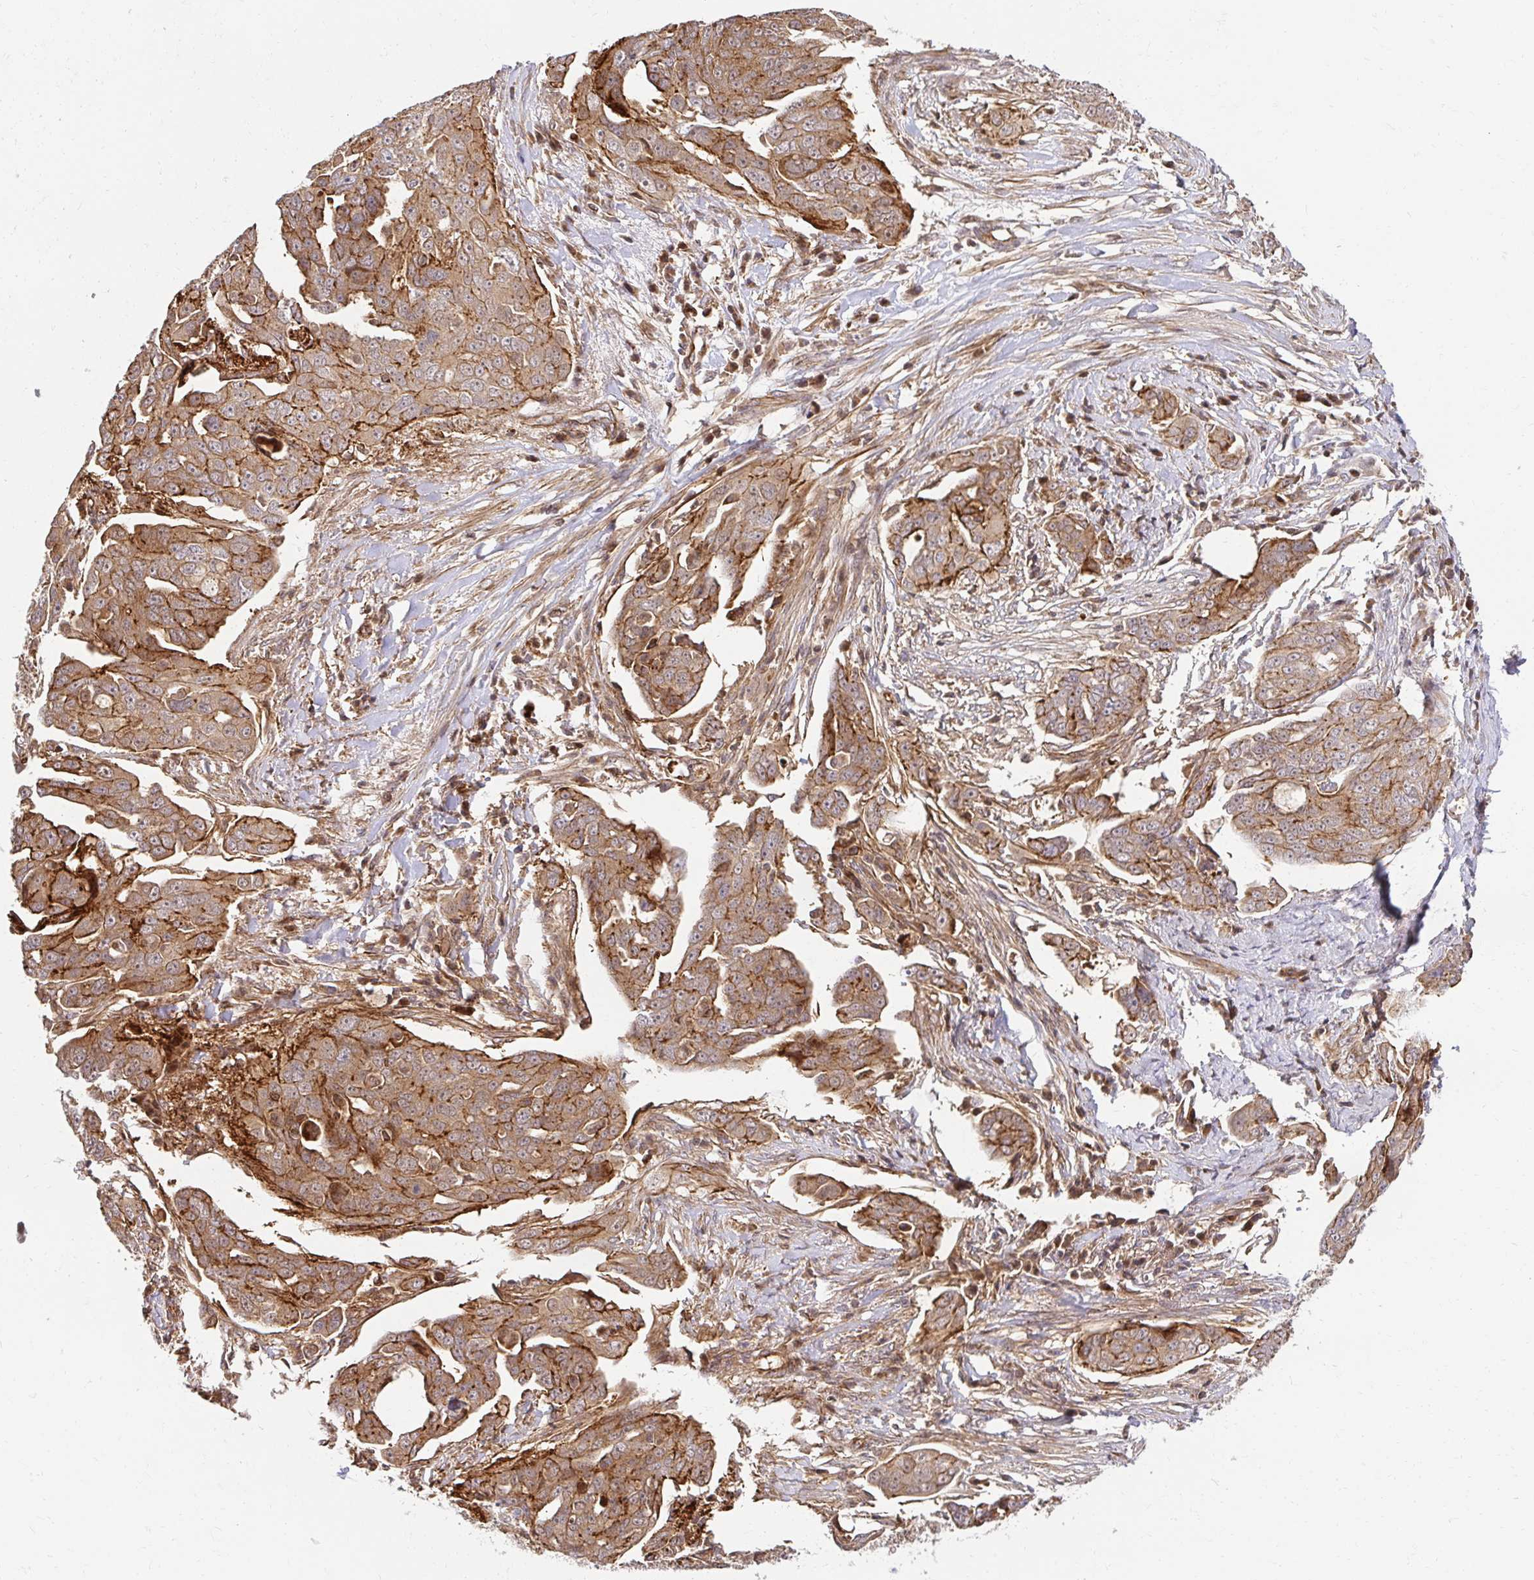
{"staining": {"intensity": "moderate", "quantity": "<25%", "location": "cytoplasmic/membranous"}, "tissue": "ovarian cancer", "cell_type": "Tumor cells", "image_type": "cancer", "snomed": [{"axis": "morphology", "description": "Carcinoma, endometroid"}, {"axis": "topography", "description": "Ovary"}], "caption": "Immunohistochemistry (IHC) staining of ovarian cancer (endometroid carcinoma), which demonstrates low levels of moderate cytoplasmic/membranous staining in about <25% of tumor cells indicating moderate cytoplasmic/membranous protein positivity. The staining was performed using DAB (3,3'-diaminobenzidine) (brown) for protein detection and nuclei were counterstained in hematoxylin (blue).", "gene": "PSMA4", "patient": {"sex": "female", "age": 70}}